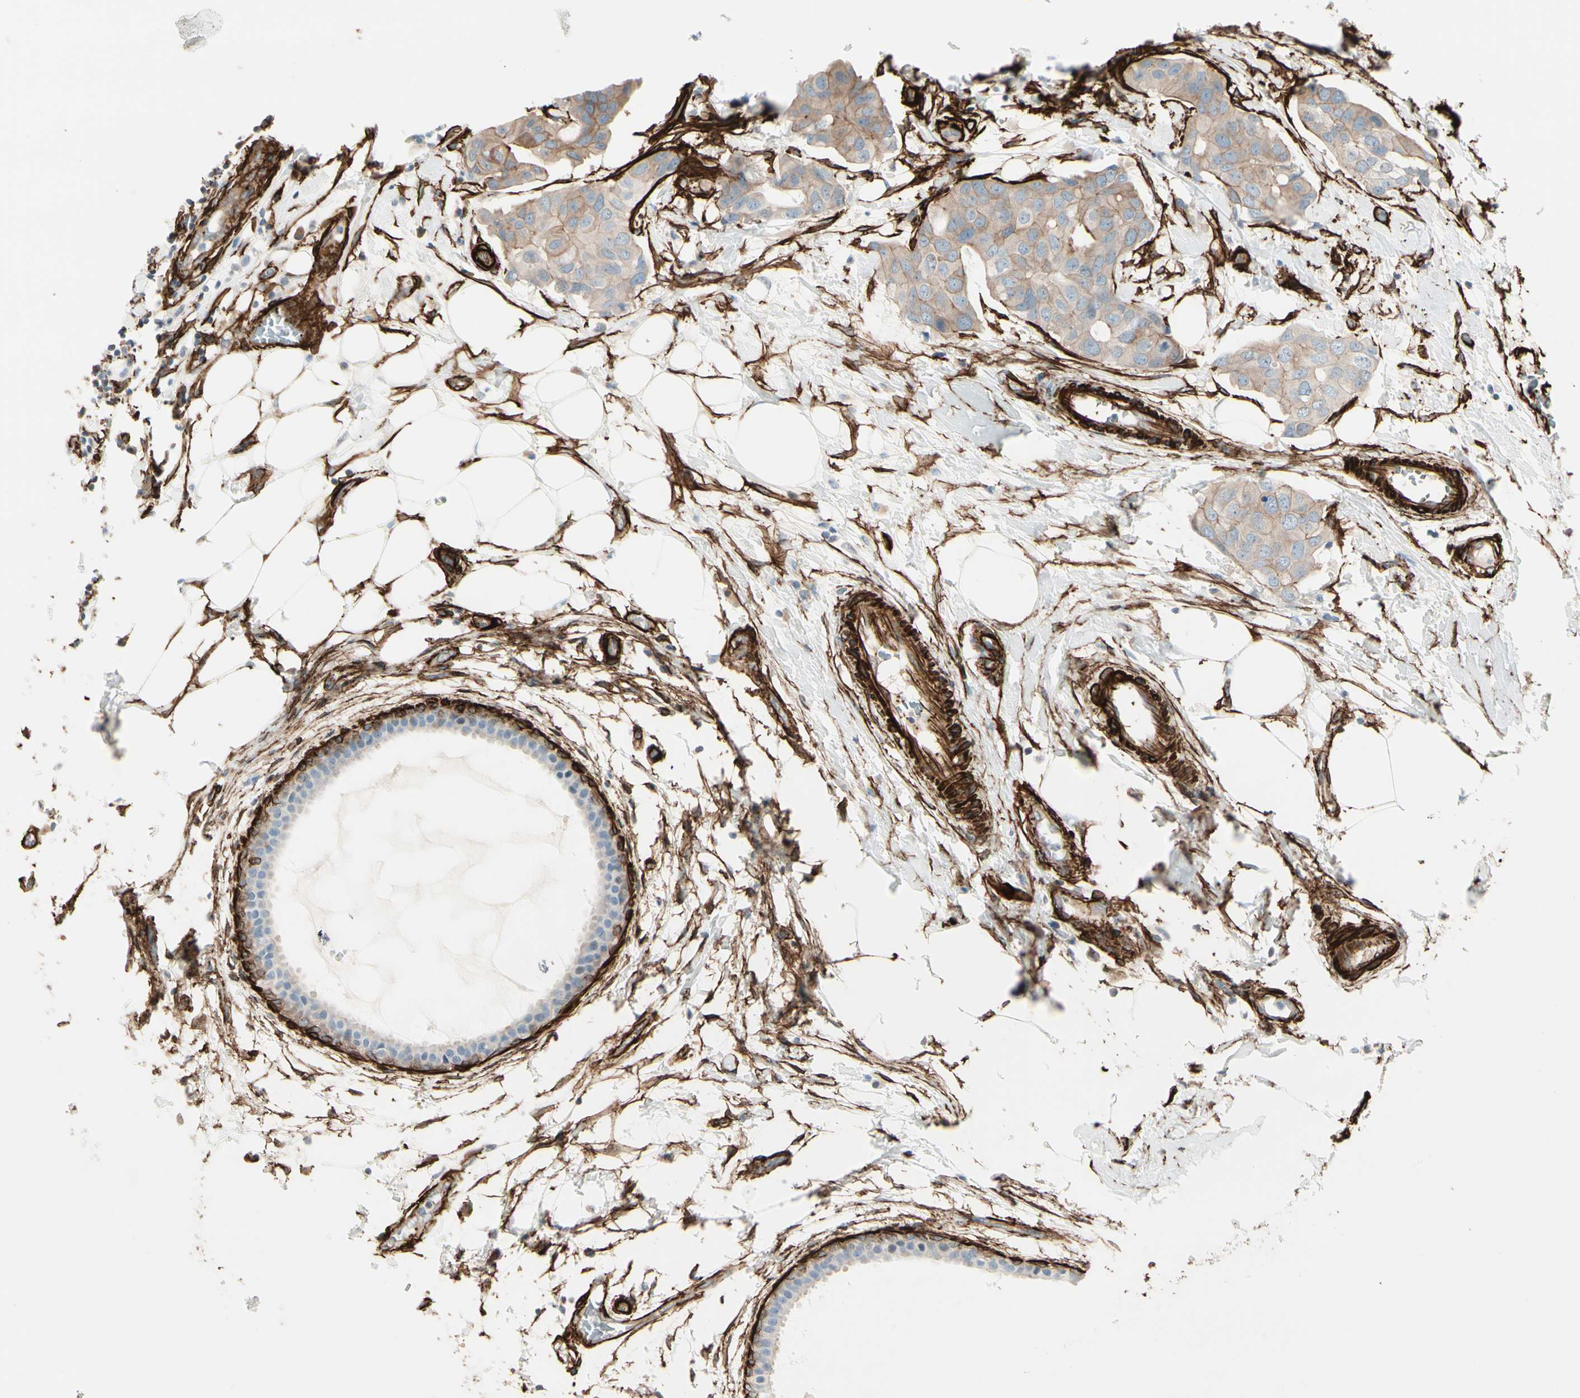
{"staining": {"intensity": "moderate", "quantity": ">75%", "location": "cytoplasmic/membranous"}, "tissue": "breast cancer", "cell_type": "Tumor cells", "image_type": "cancer", "snomed": [{"axis": "morphology", "description": "Duct carcinoma"}, {"axis": "topography", "description": "Breast"}], "caption": "This is an image of immunohistochemistry staining of infiltrating ductal carcinoma (breast), which shows moderate positivity in the cytoplasmic/membranous of tumor cells.", "gene": "CALD1", "patient": {"sex": "female", "age": 40}}